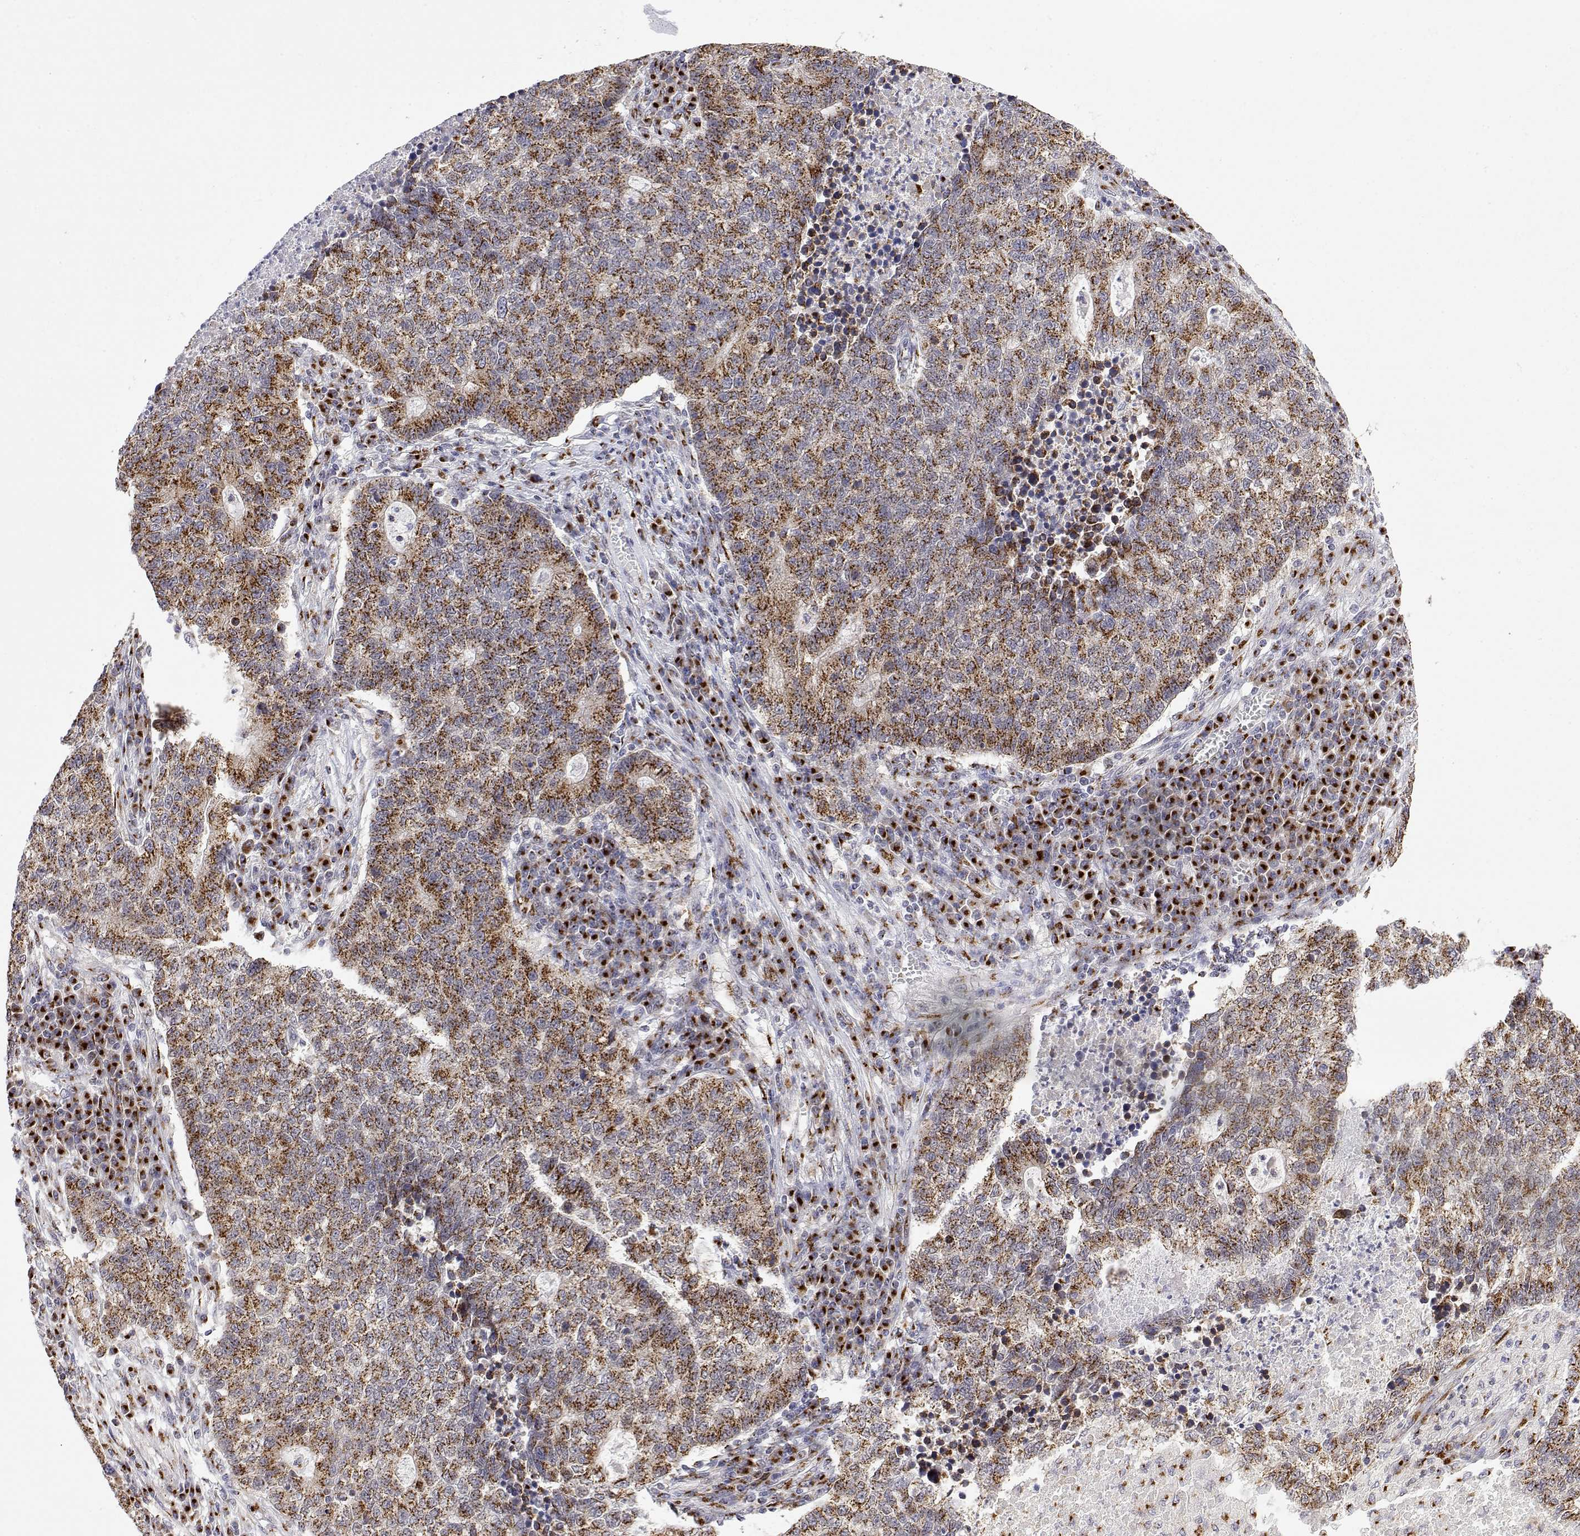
{"staining": {"intensity": "strong", "quantity": "25%-75%", "location": "cytoplasmic/membranous"}, "tissue": "lung cancer", "cell_type": "Tumor cells", "image_type": "cancer", "snomed": [{"axis": "morphology", "description": "Adenocarcinoma, NOS"}, {"axis": "topography", "description": "Lung"}], "caption": "An immunohistochemistry (IHC) histopathology image of tumor tissue is shown. Protein staining in brown labels strong cytoplasmic/membranous positivity in adenocarcinoma (lung) within tumor cells.", "gene": "YIPF3", "patient": {"sex": "male", "age": 57}}